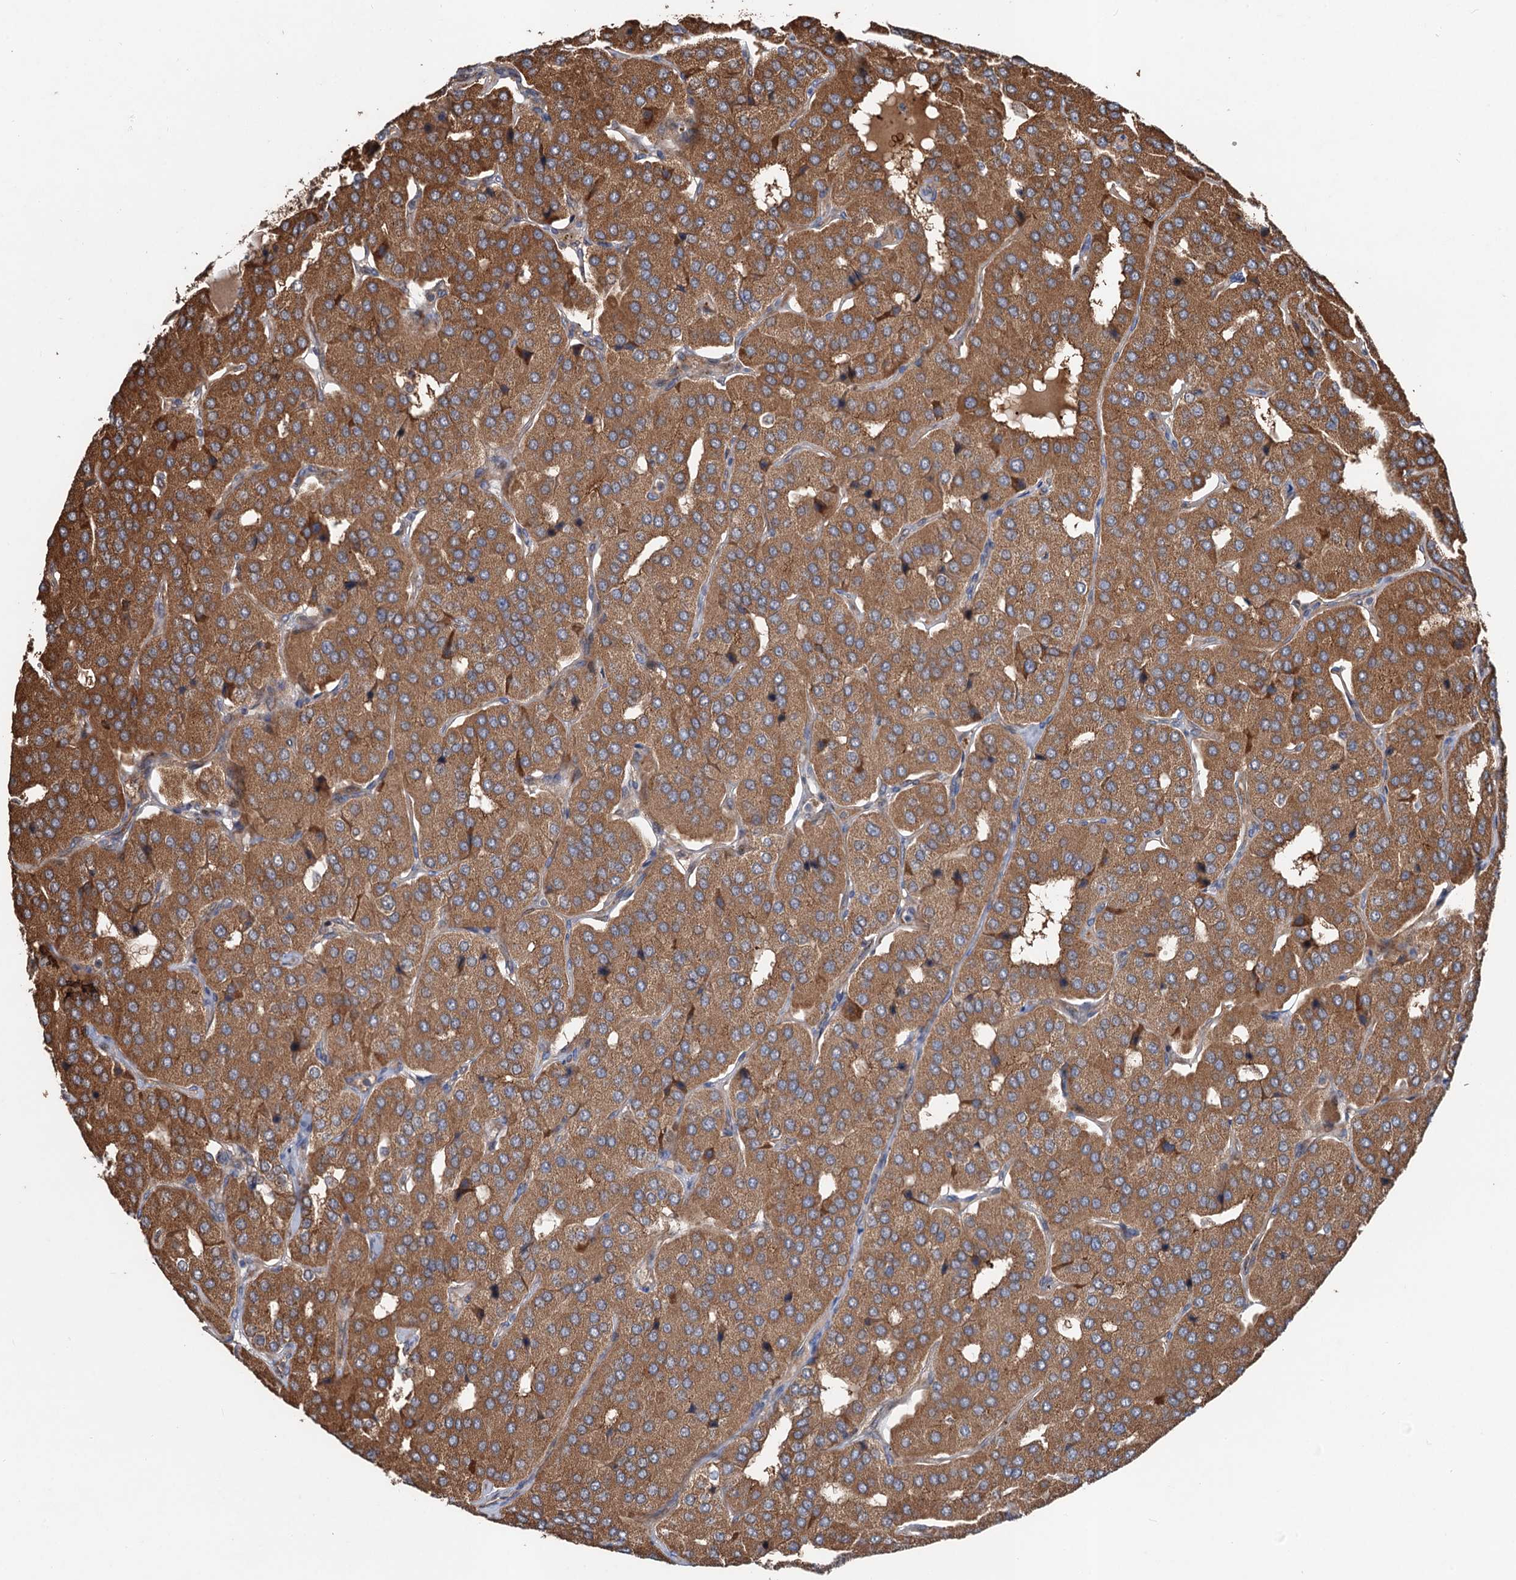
{"staining": {"intensity": "moderate", "quantity": ">75%", "location": "cytoplasmic/membranous"}, "tissue": "parathyroid gland", "cell_type": "Glandular cells", "image_type": "normal", "snomed": [{"axis": "morphology", "description": "Normal tissue, NOS"}, {"axis": "morphology", "description": "Adenoma, NOS"}, {"axis": "topography", "description": "Parathyroid gland"}], "caption": "This histopathology image demonstrates immunohistochemistry staining of normal human parathyroid gland, with medium moderate cytoplasmic/membranous staining in about >75% of glandular cells.", "gene": "DEXI", "patient": {"sex": "female", "age": 86}}